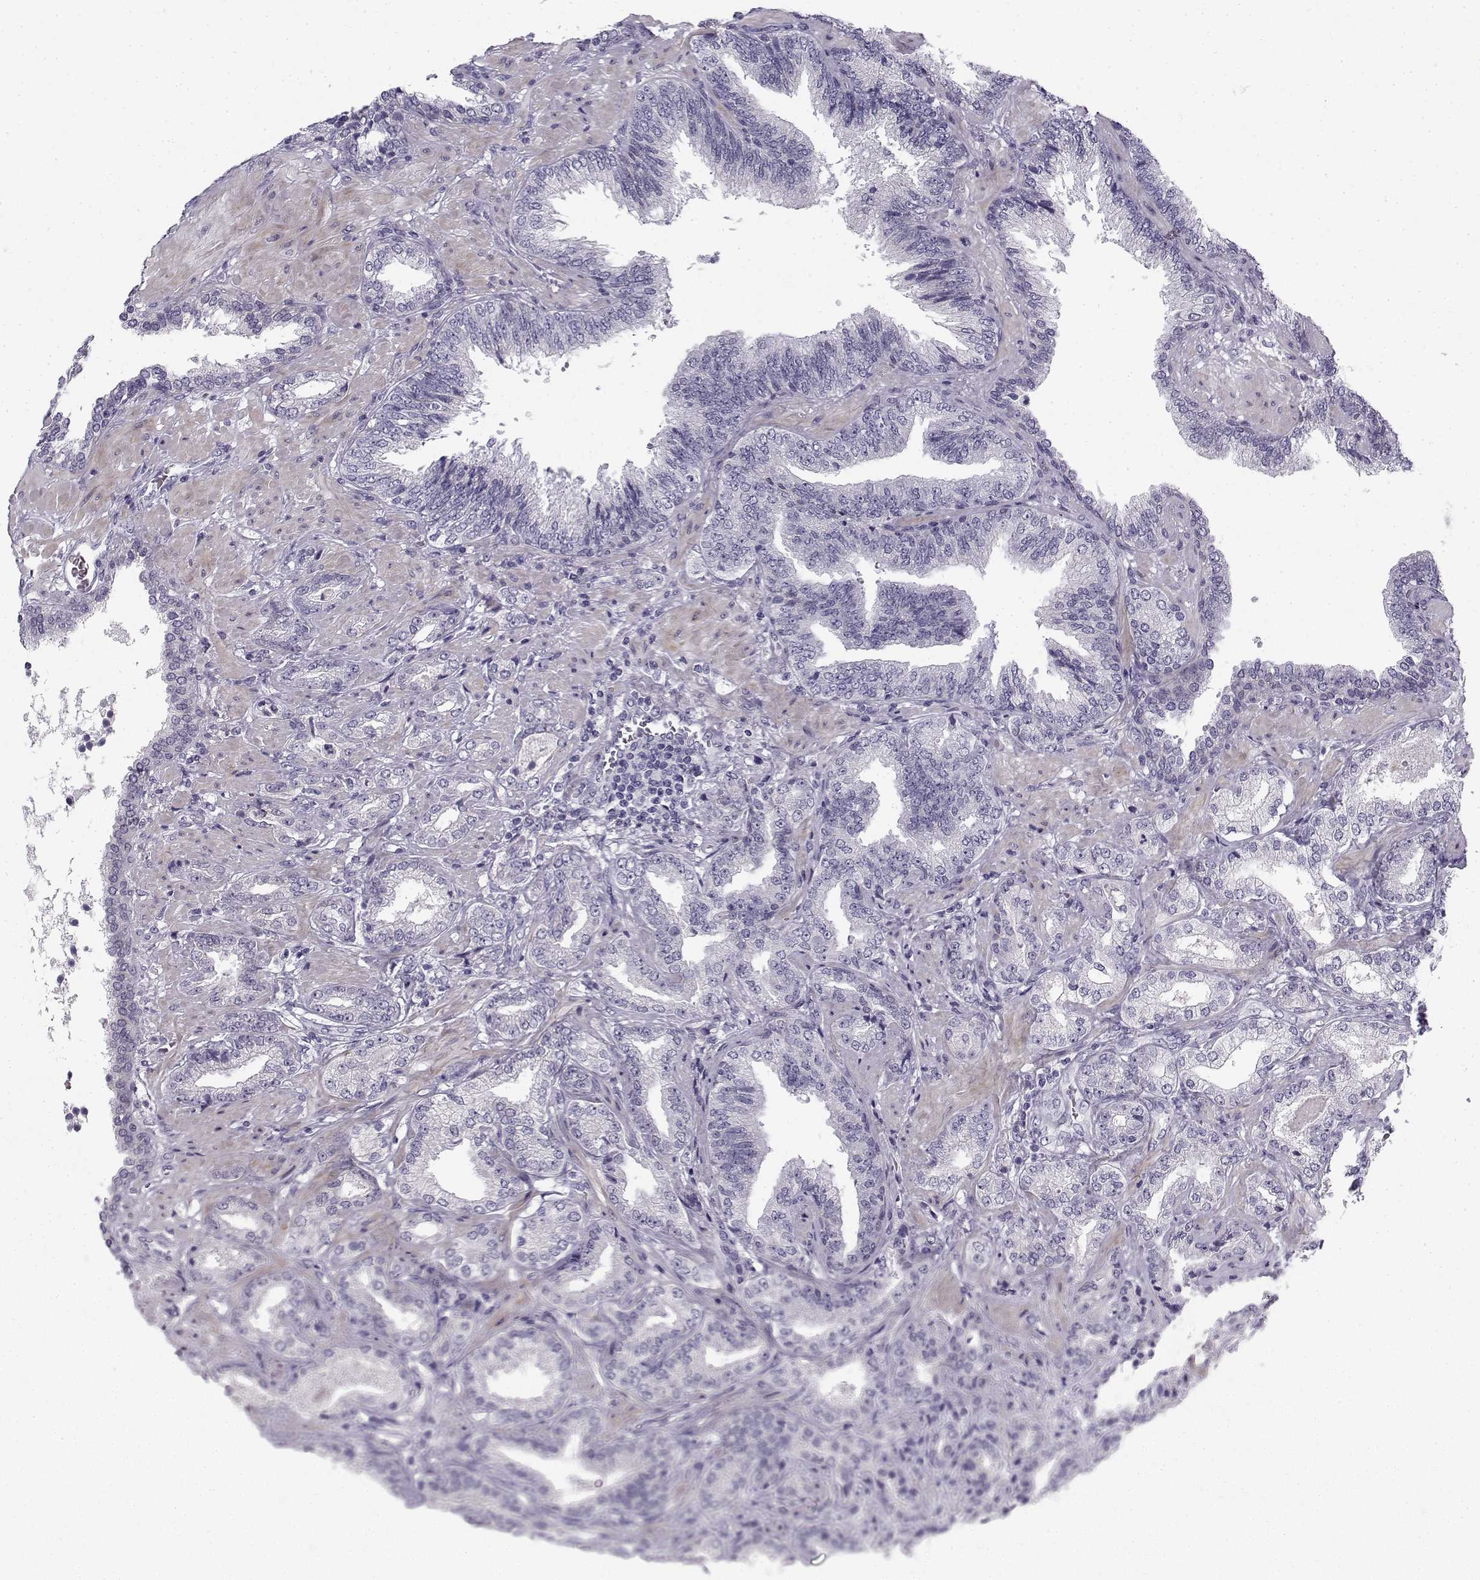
{"staining": {"intensity": "negative", "quantity": "none", "location": "none"}, "tissue": "prostate cancer", "cell_type": "Tumor cells", "image_type": "cancer", "snomed": [{"axis": "morphology", "description": "Adenocarcinoma, Low grade"}, {"axis": "topography", "description": "Prostate"}], "caption": "DAB immunohistochemical staining of adenocarcinoma (low-grade) (prostate) shows no significant staining in tumor cells.", "gene": "CREB3L3", "patient": {"sex": "male", "age": 68}}